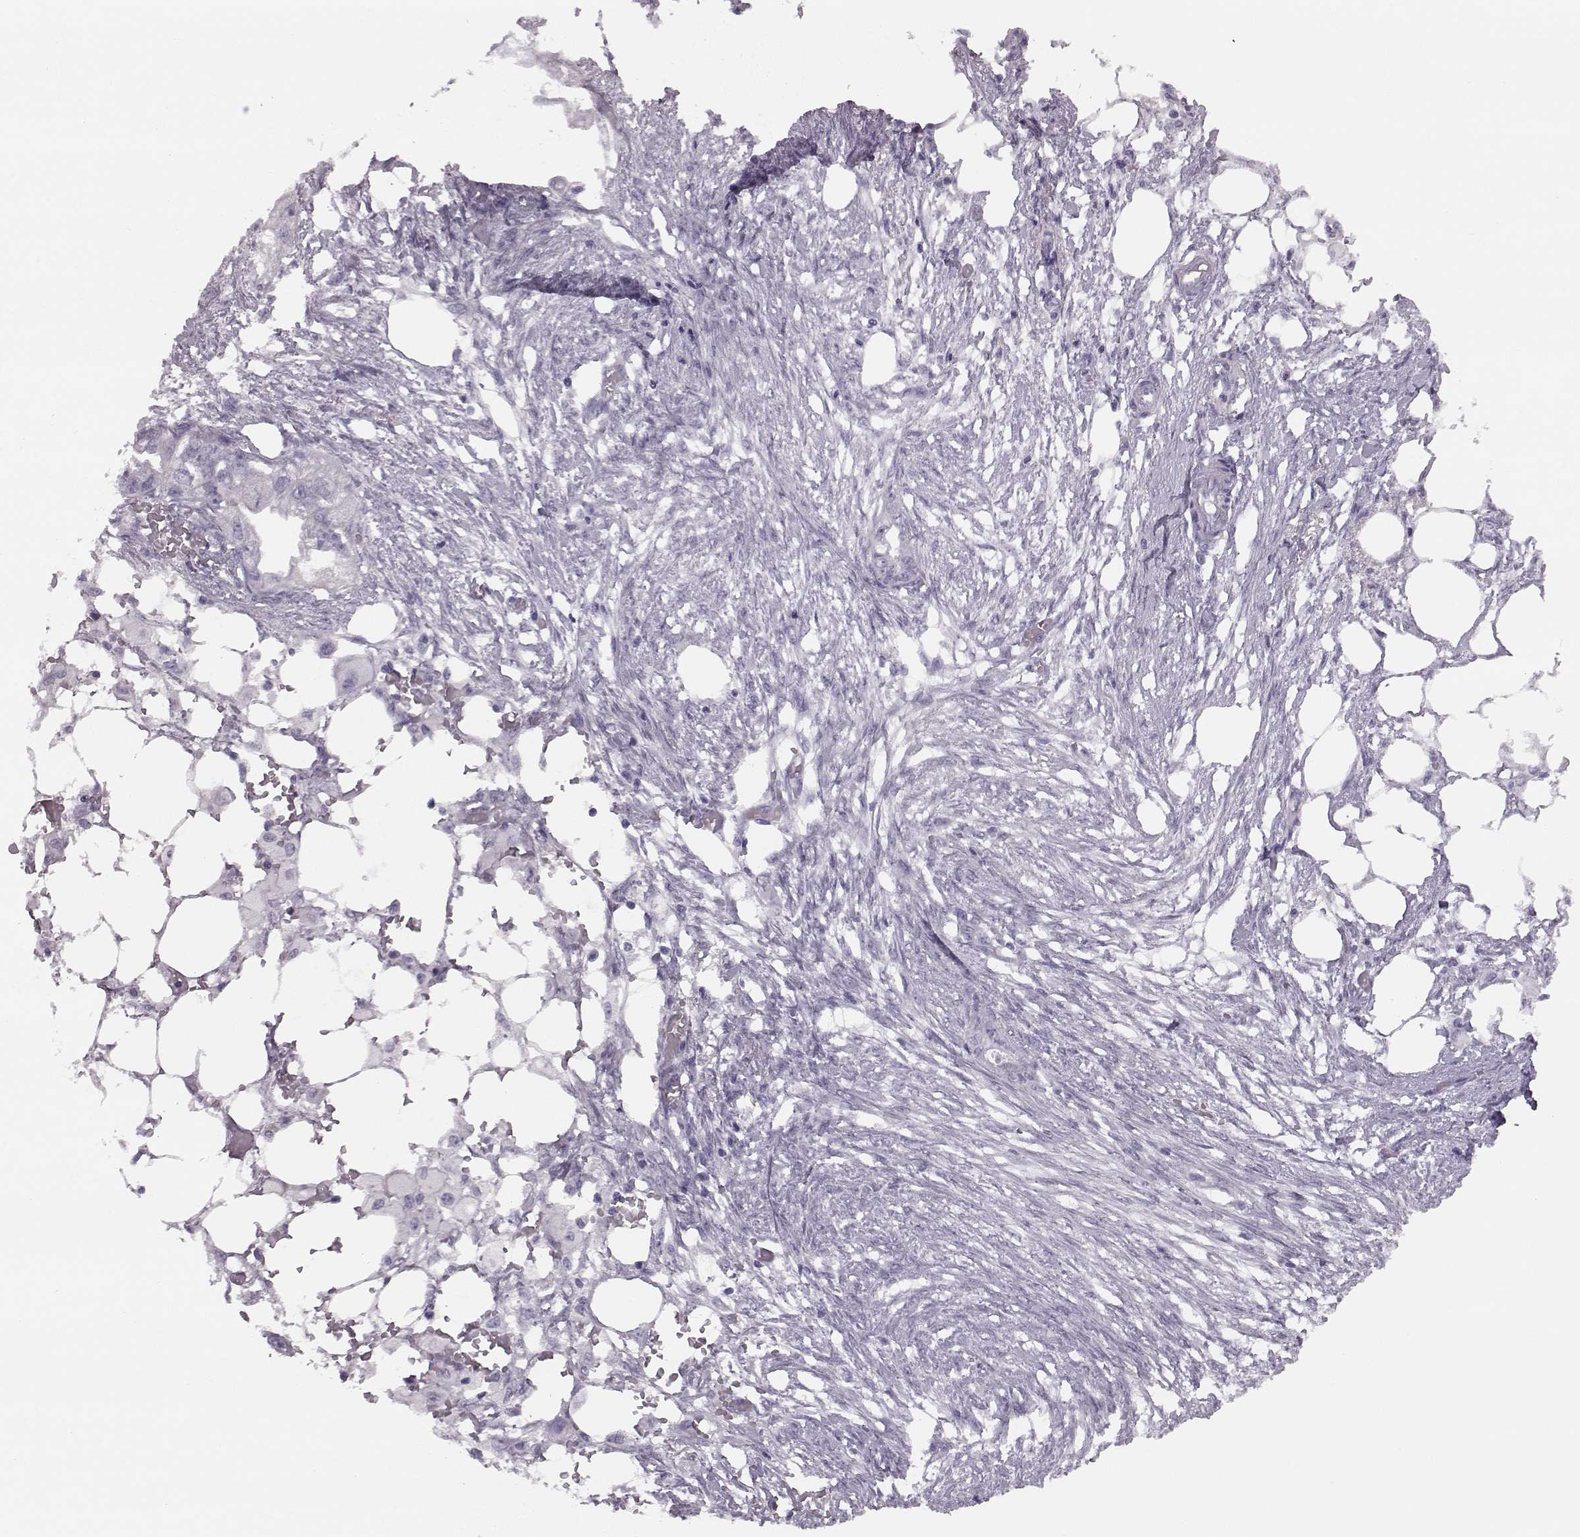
{"staining": {"intensity": "negative", "quantity": "none", "location": "none"}, "tissue": "endometrial cancer", "cell_type": "Tumor cells", "image_type": "cancer", "snomed": [{"axis": "morphology", "description": "Adenocarcinoma, NOS"}, {"axis": "morphology", "description": "Adenocarcinoma, metastatic, NOS"}, {"axis": "topography", "description": "Adipose tissue"}, {"axis": "topography", "description": "Endometrium"}], "caption": "Tumor cells are negative for brown protein staining in endometrial cancer.", "gene": "JSRP1", "patient": {"sex": "female", "age": 67}}